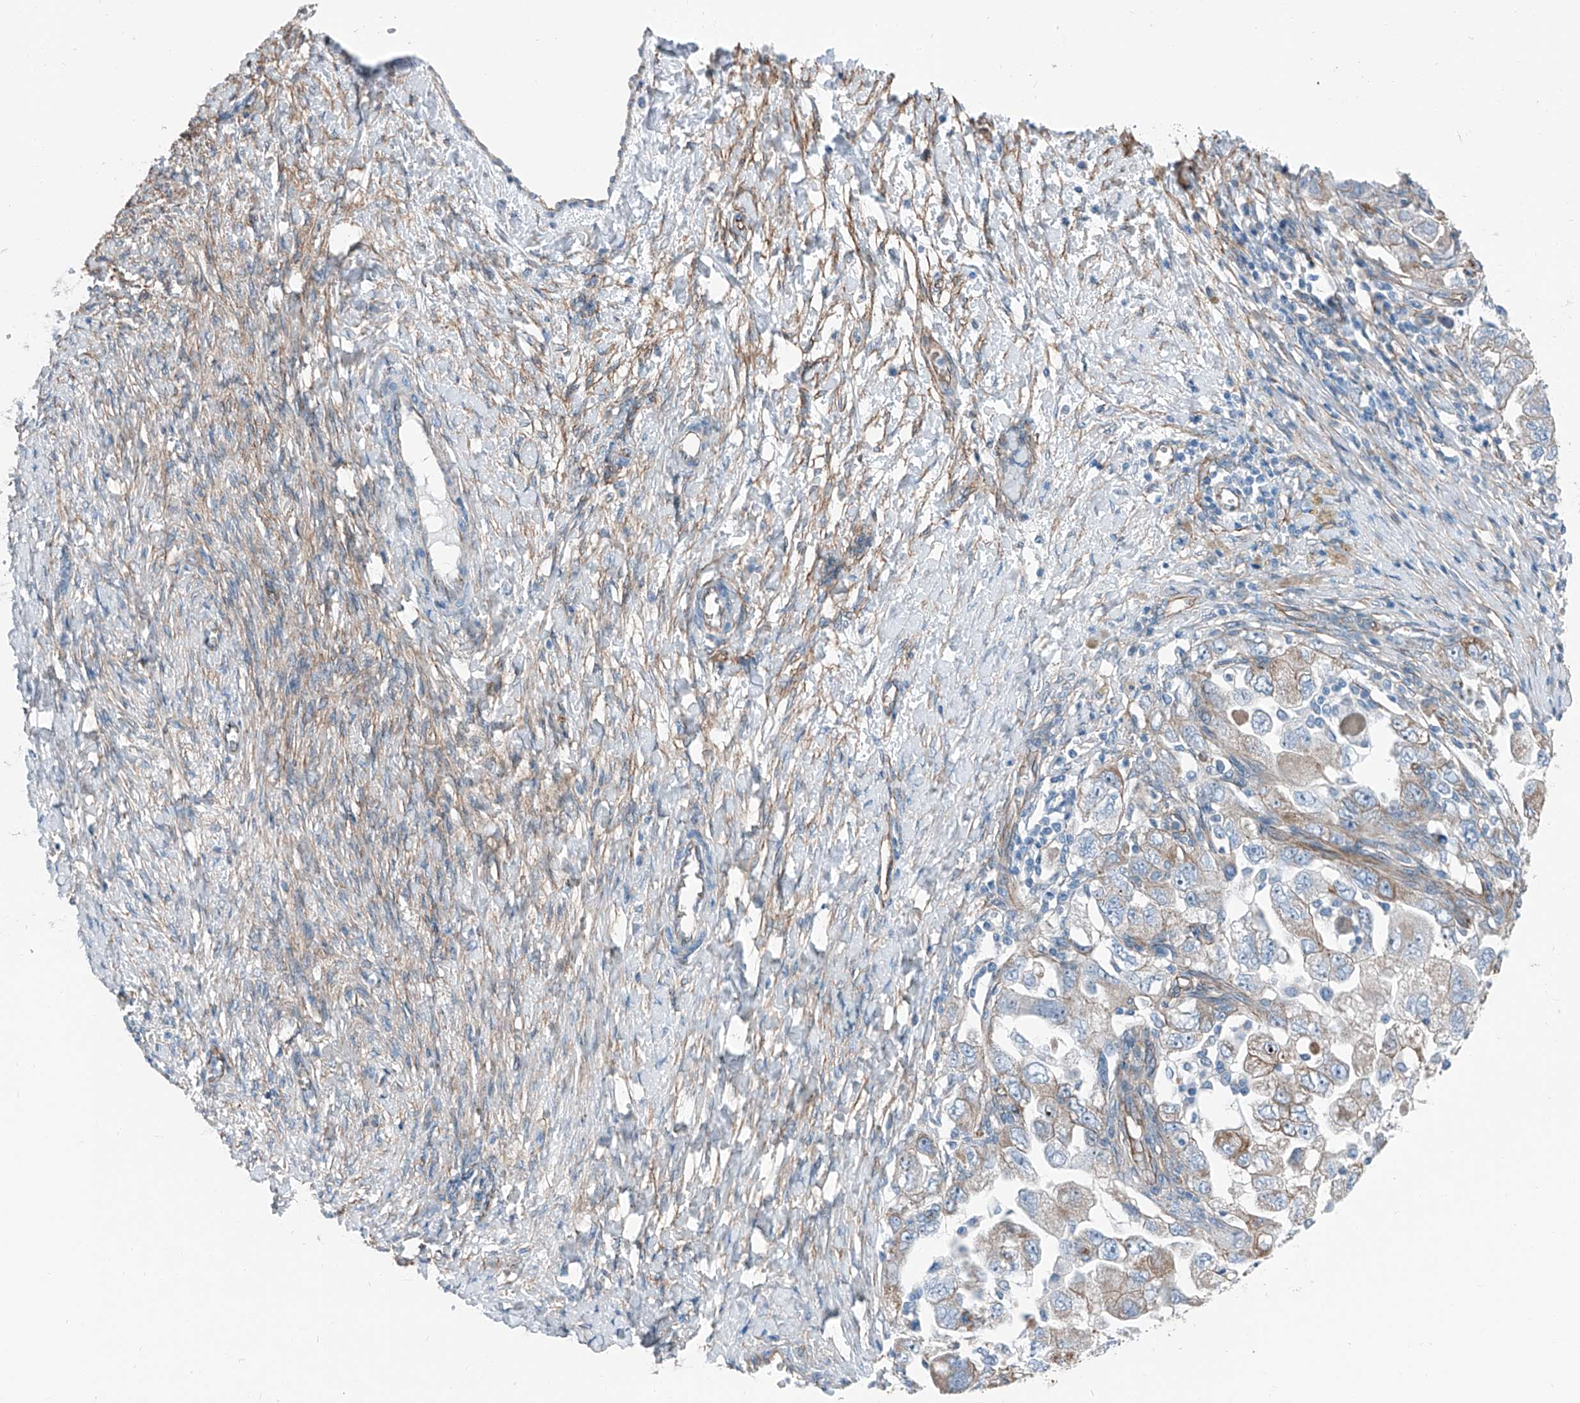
{"staining": {"intensity": "weak", "quantity": "<25%", "location": "cytoplasmic/membranous"}, "tissue": "ovarian cancer", "cell_type": "Tumor cells", "image_type": "cancer", "snomed": [{"axis": "morphology", "description": "Carcinoma, NOS"}, {"axis": "morphology", "description": "Cystadenocarcinoma, serous, NOS"}, {"axis": "topography", "description": "Ovary"}], "caption": "This is a photomicrograph of immunohistochemistry staining of ovarian cancer (serous cystadenocarcinoma), which shows no expression in tumor cells. Nuclei are stained in blue.", "gene": "THEMIS2", "patient": {"sex": "female", "age": 69}}